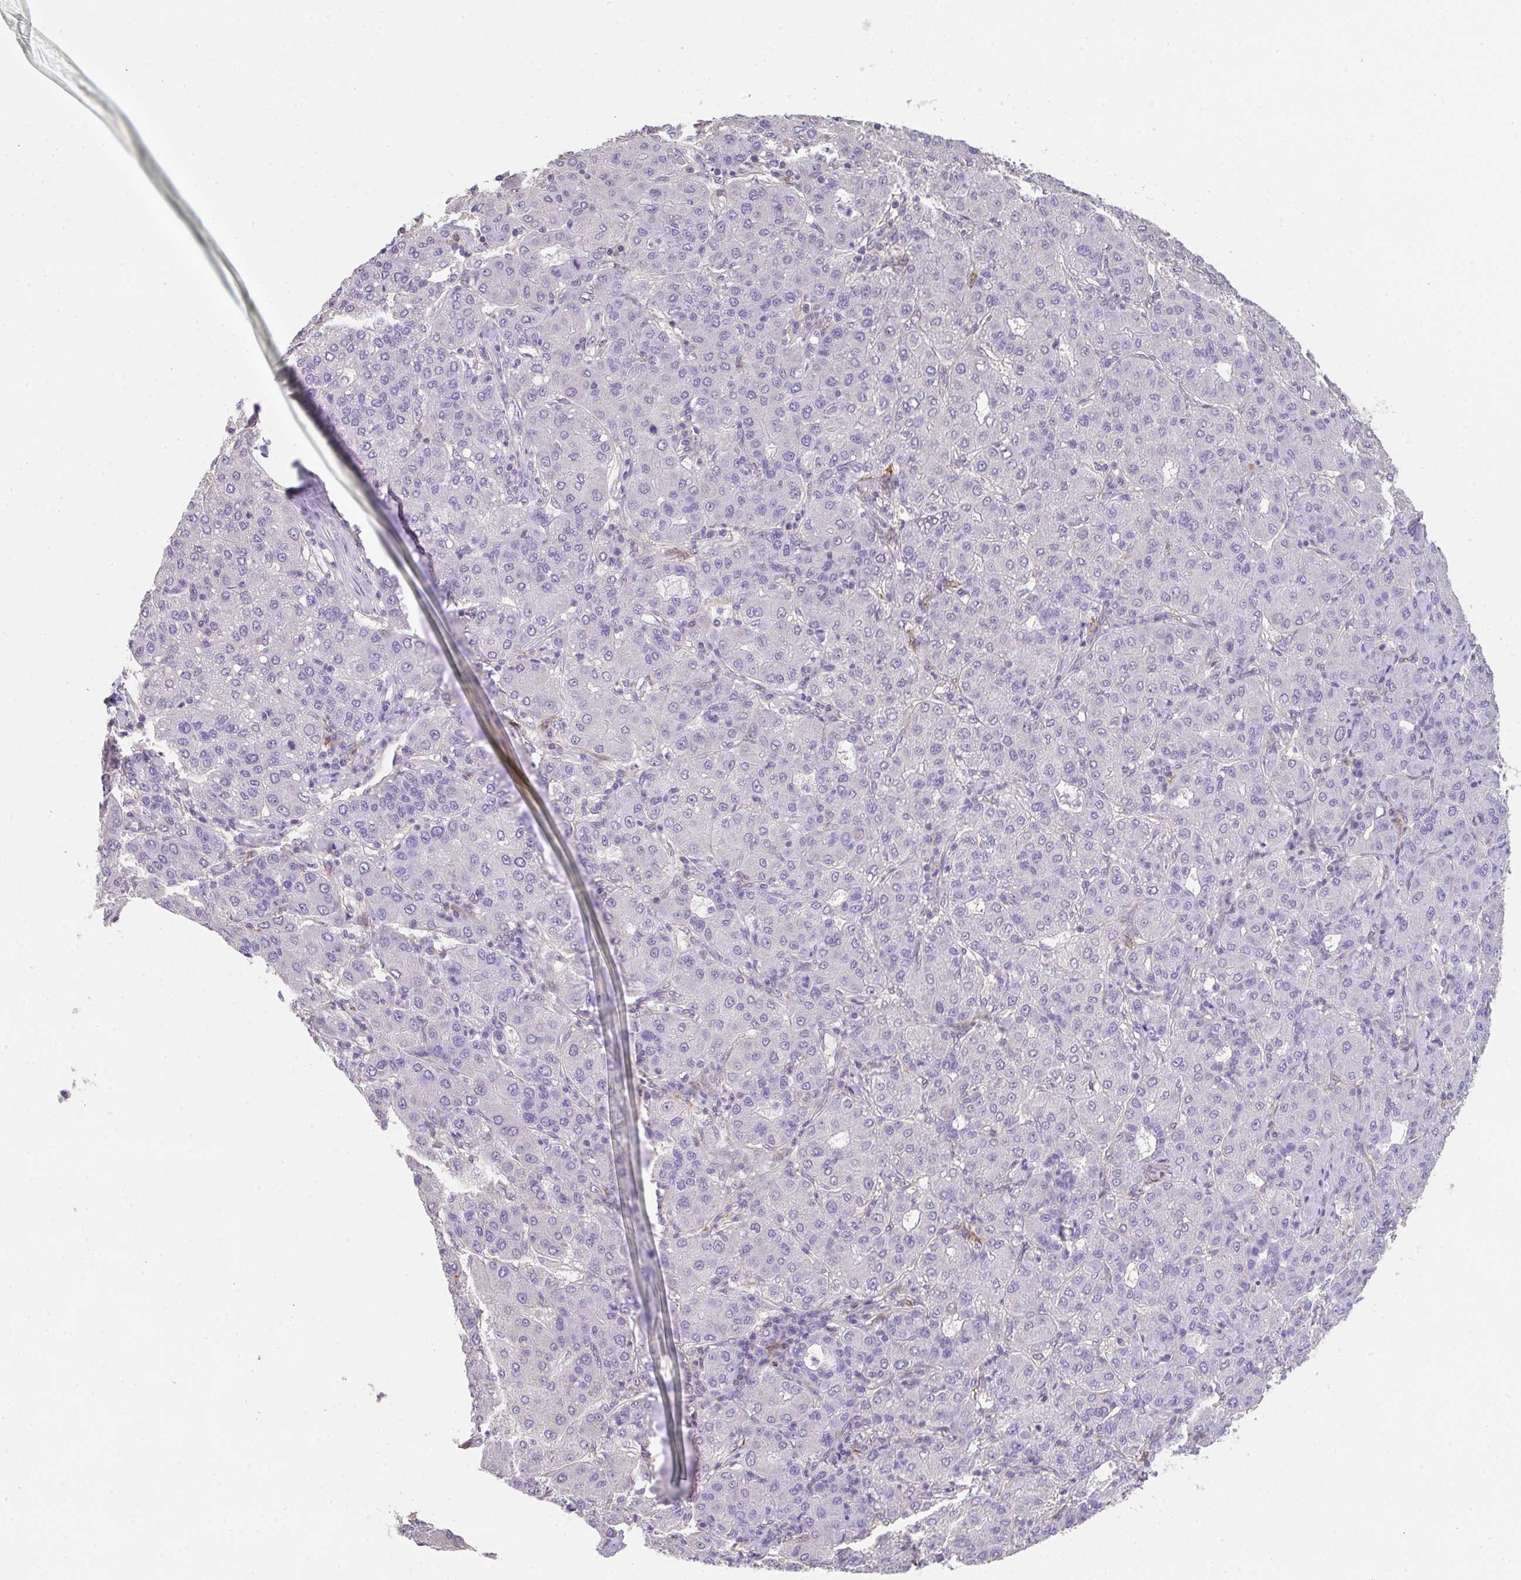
{"staining": {"intensity": "negative", "quantity": "none", "location": "none"}, "tissue": "liver cancer", "cell_type": "Tumor cells", "image_type": "cancer", "snomed": [{"axis": "morphology", "description": "Carcinoma, Hepatocellular, NOS"}, {"axis": "topography", "description": "Liver"}], "caption": "Protein analysis of liver cancer (hepatocellular carcinoma) displays no significant expression in tumor cells. The staining was performed using DAB to visualize the protein expression in brown, while the nuclei were stained in blue with hematoxylin (Magnification: 20x).", "gene": "DBN1", "patient": {"sex": "male", "age": 65}}